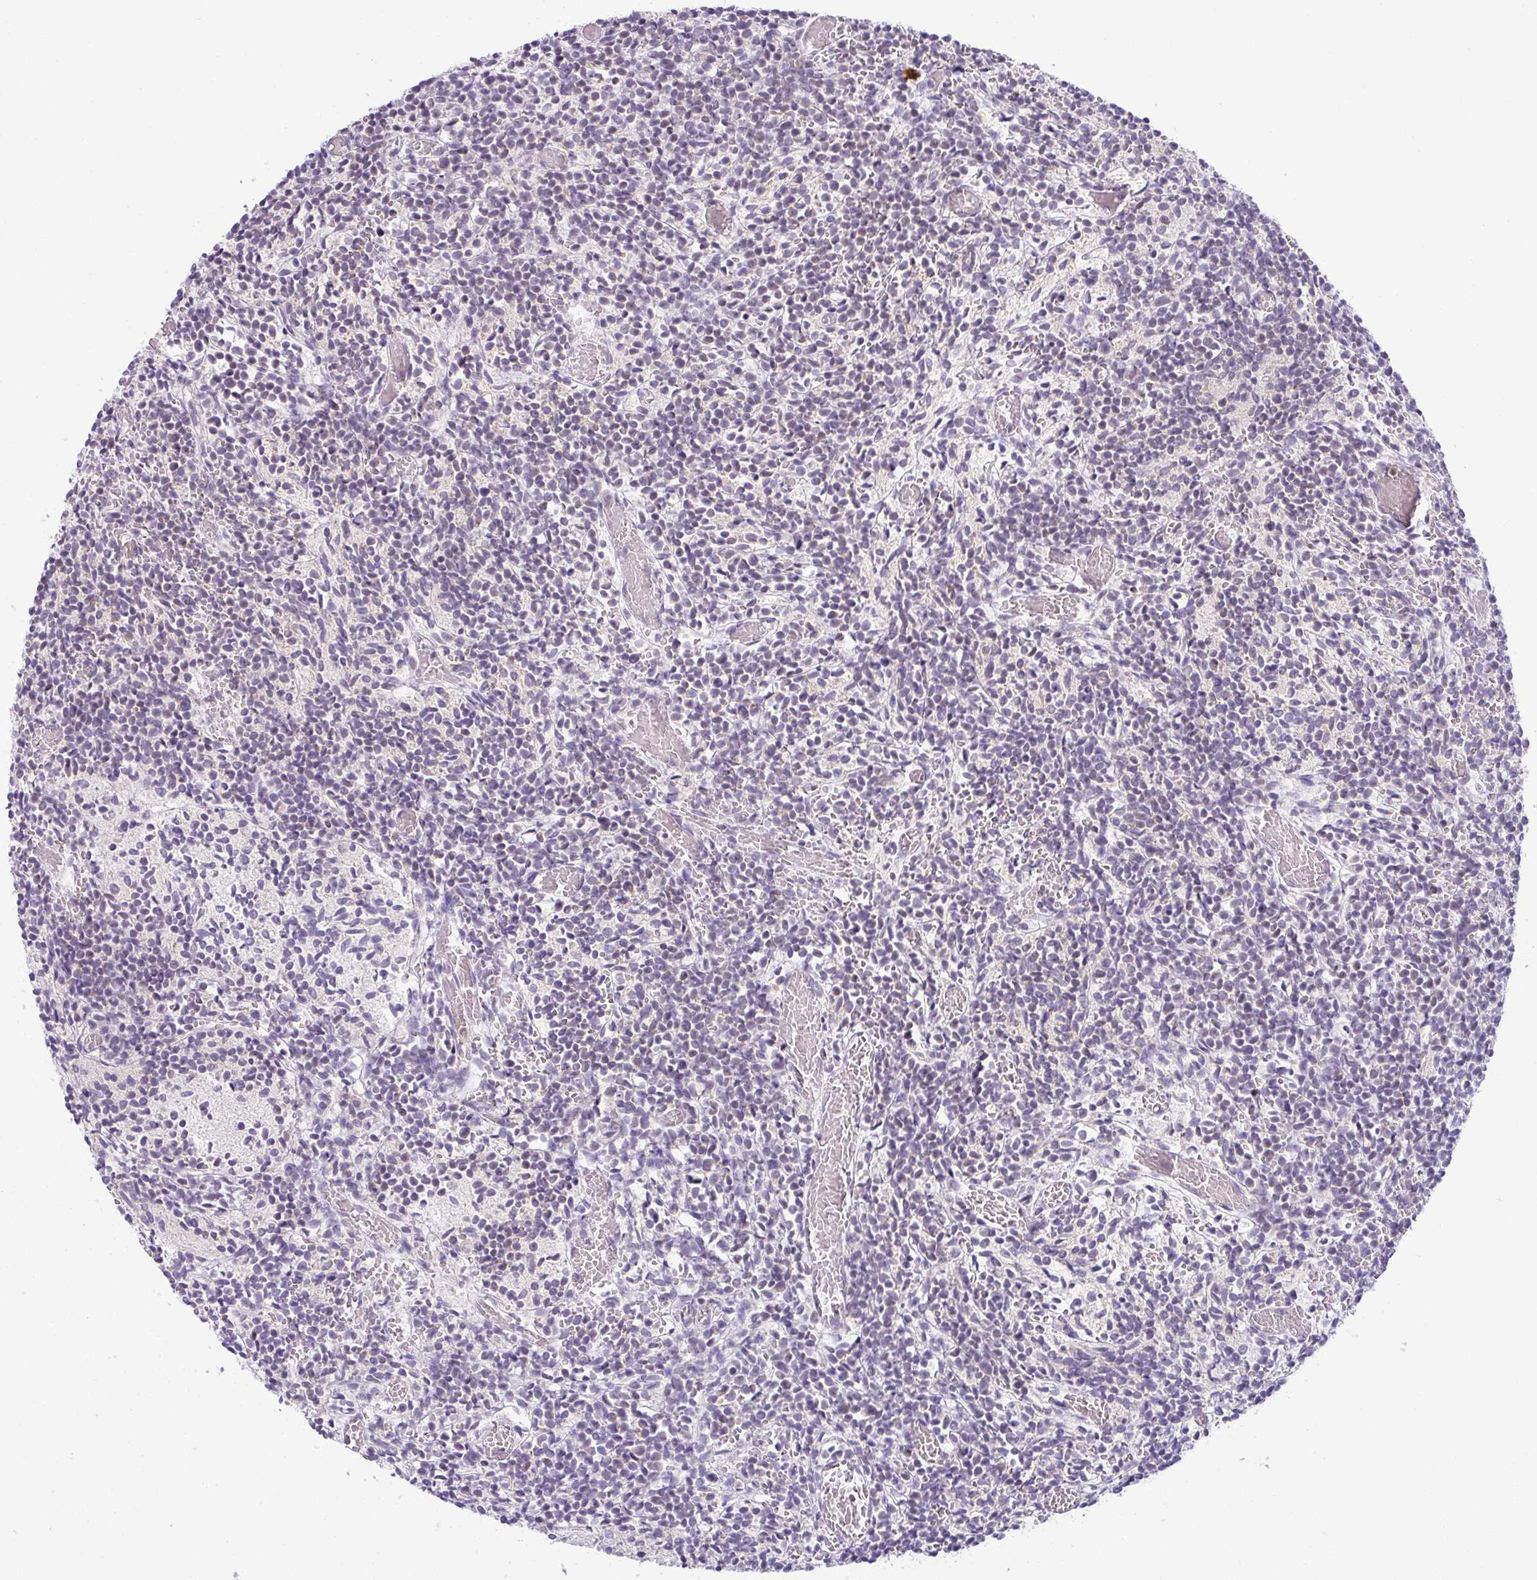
{"staining": {"intensity": "negative", "quantity": "none", "location": "none"}, "tissue": "glioma", "cell_type": "Tumor cells", "image_type": "cancer", "snomed": [{"axis": "morphology", "description": "Glioma, malignant, Low grade"}, {"axis": "topography", "description": "Brain"}], "caption": "Immunohistochemical staining of human glioma exhibits no significant expression in tumor cells.", "gene": "HBEGF", "patient": {"sex": "female", "age": 1}}